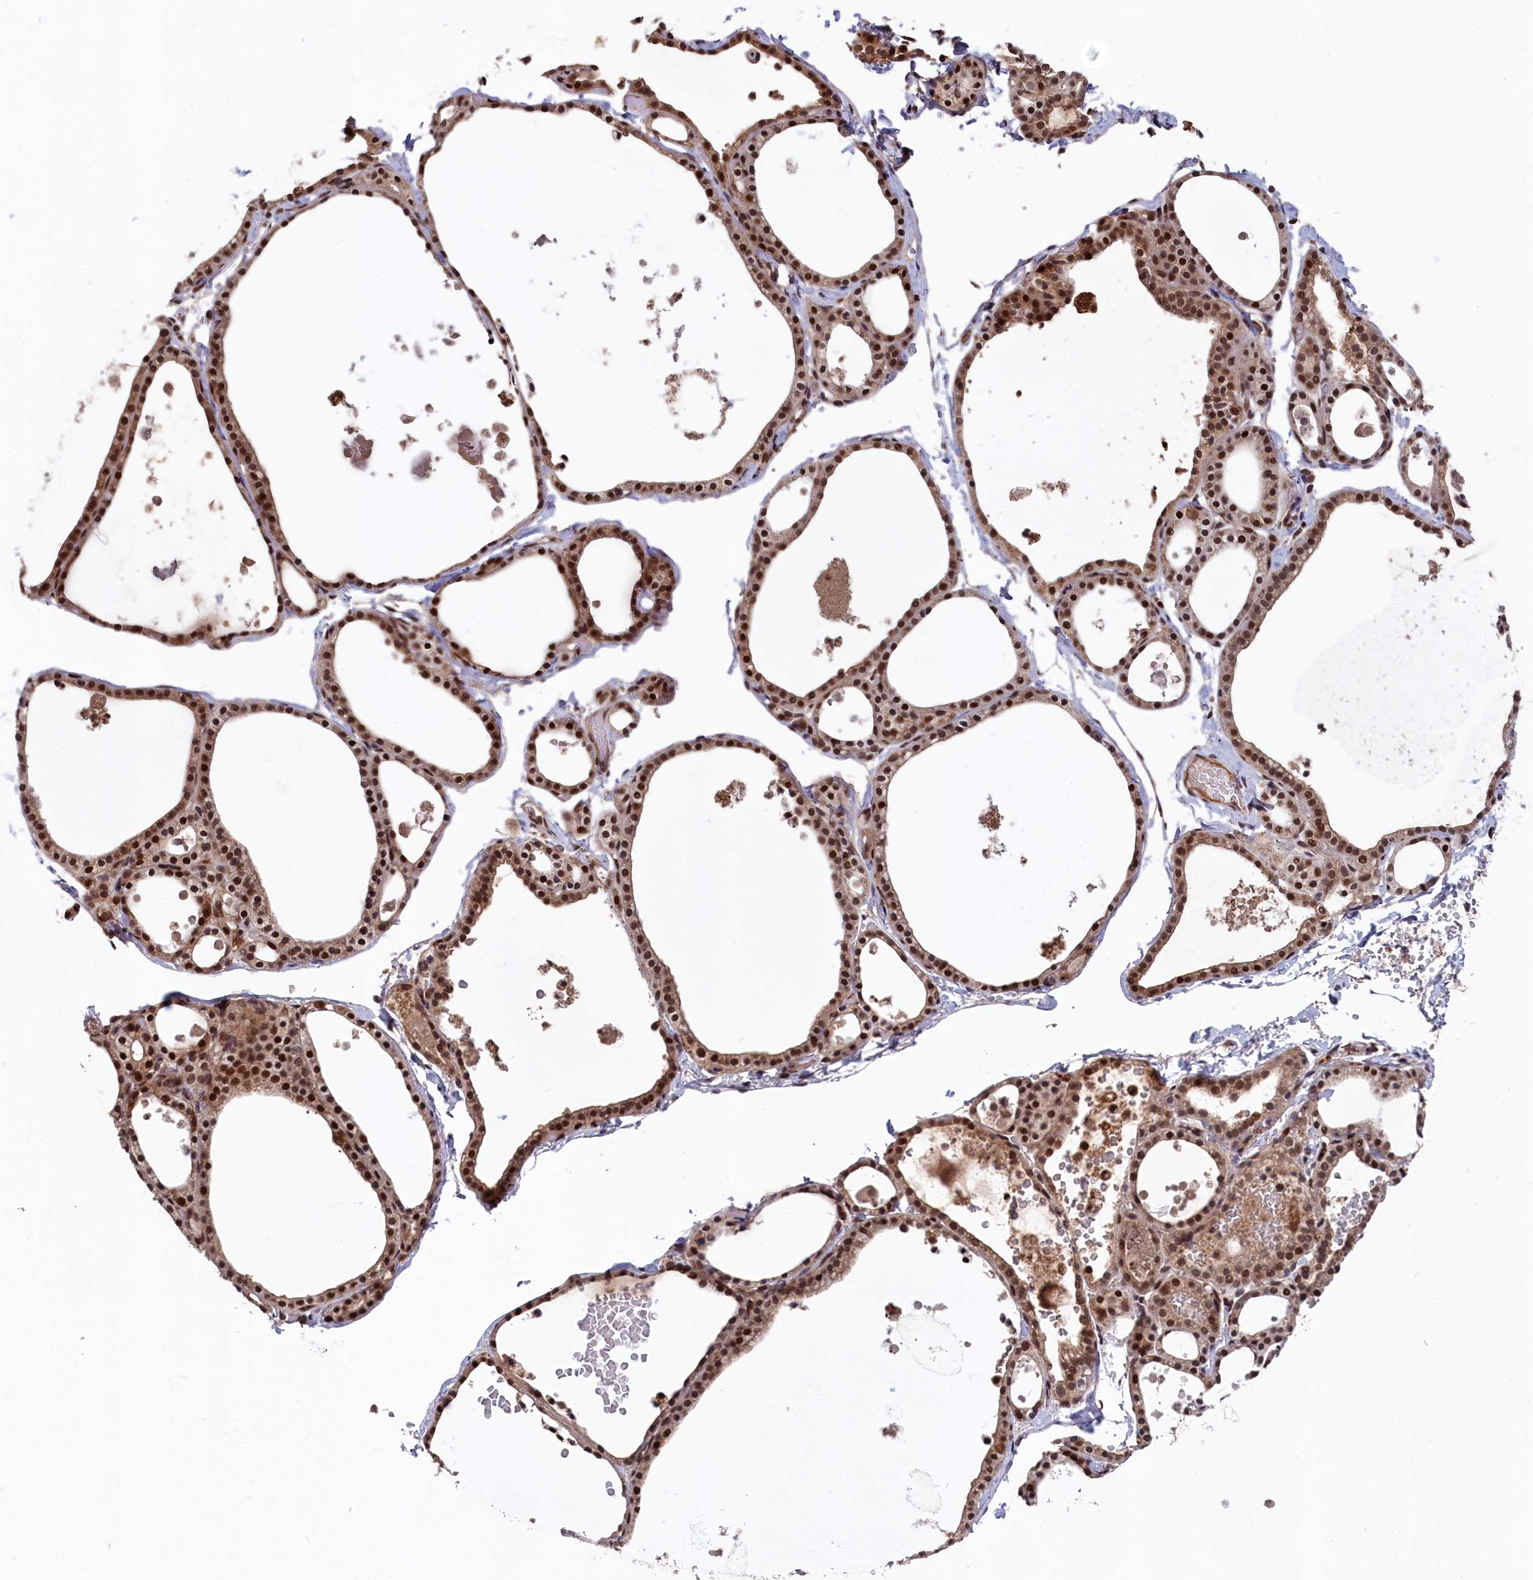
{"staining": {"intensity": "strong", "quantity": ">75%", "location": "cytoplasmic/membranous,nuclear"}, "tissue": "thyroid gland", "cell_type": "Glandular cells", "image_type": "normal", "snomed": [{"axis": "morphology", "description": "Normal tissue, NOS"}, {"axis": "topography", "description": "Thyroid gland"}], "caption": "Strong cytoplasmic/membranous,nuclear protein positivity is appreciated in about >75% of glandular cells in thyroid gland.", "gene": "CLPX", "patient": {"sex": "male", "age": 56}}